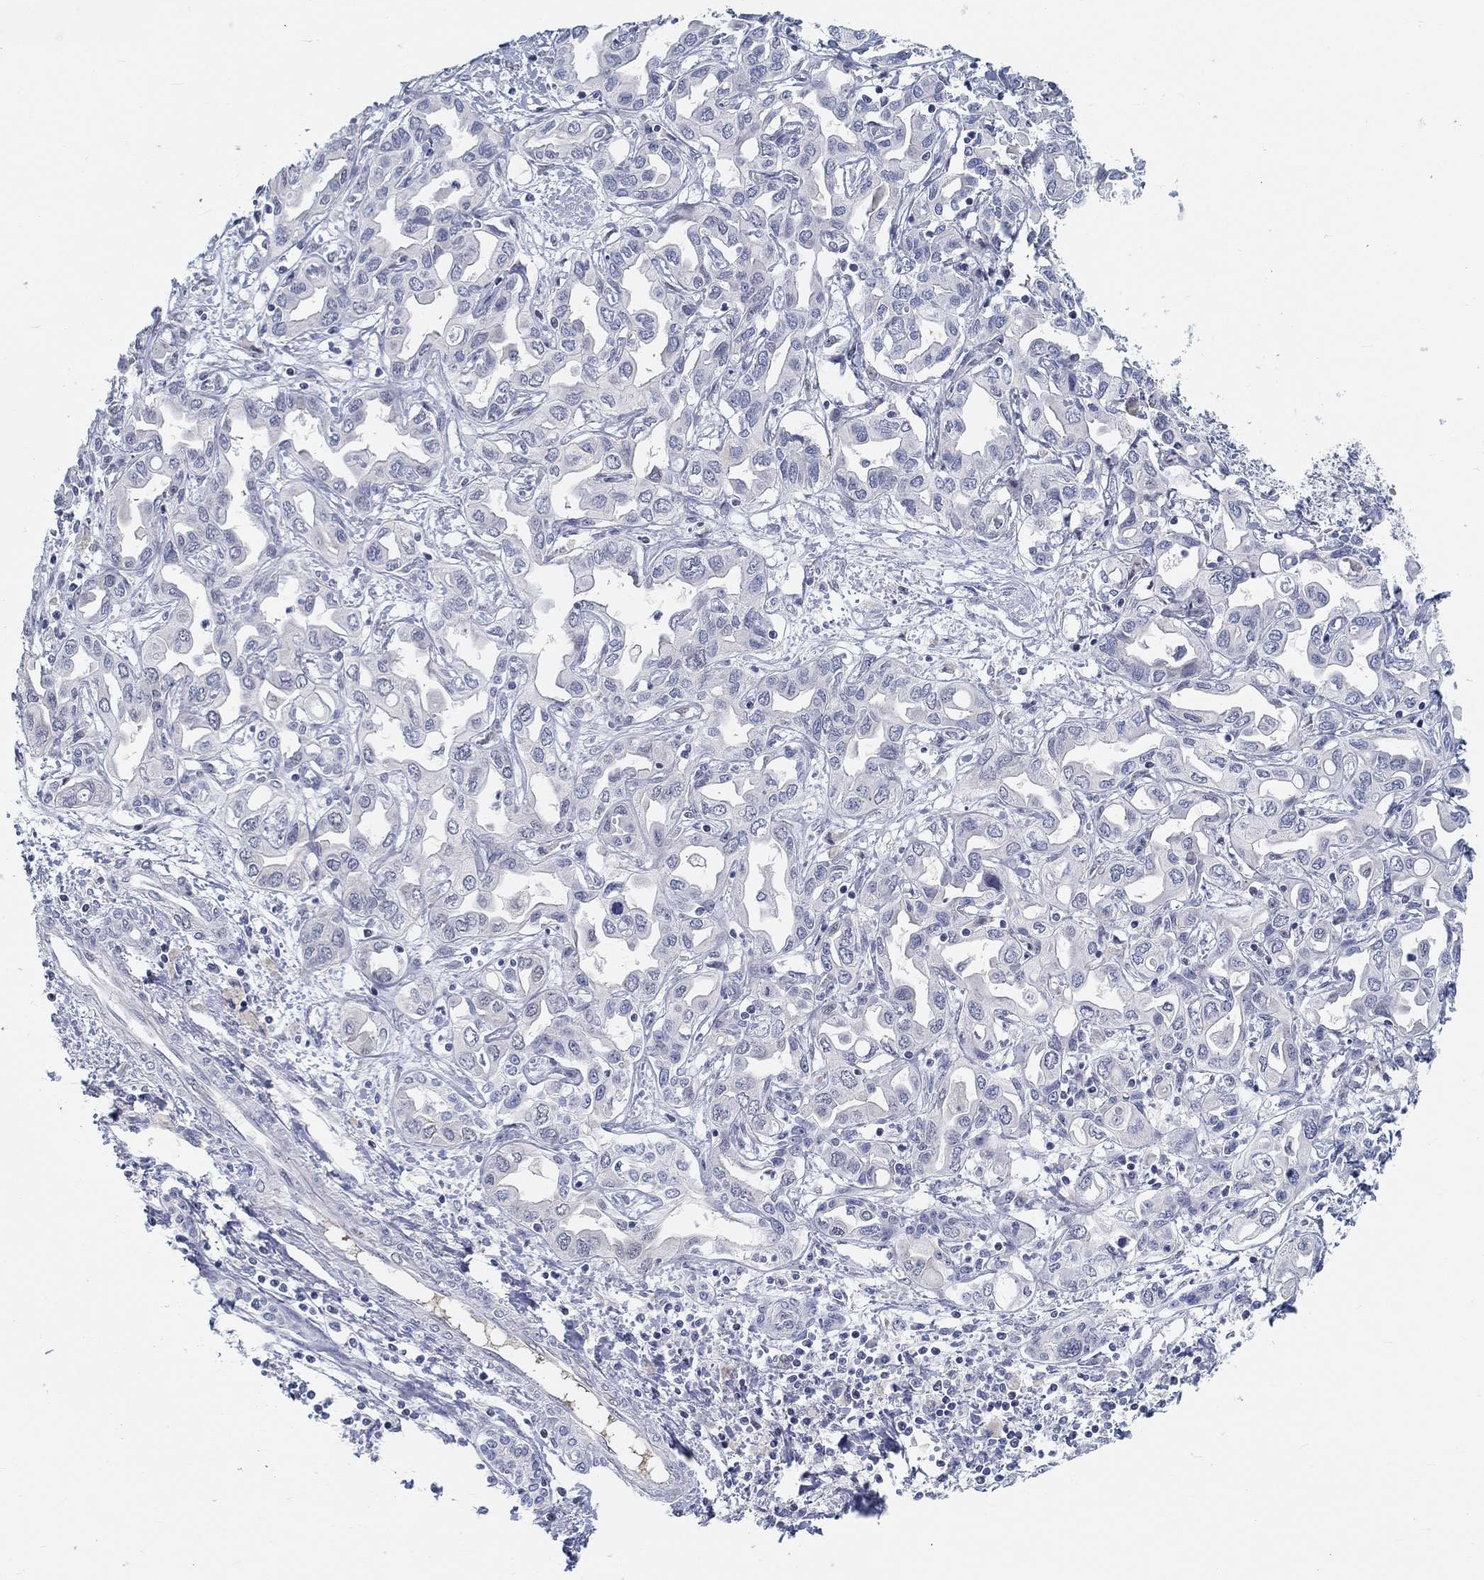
{"staining": {"intensity": "negative", "quantity": "none", "location": "none"}, "tissue": "liver cancer", "cell_type": "Tumor cells", "image_type": "cancer", "snomed": [{"axis": "morphology", "description": "Cholangiocarcinoma"}, {"axis": "topography", "description": "Liver"}], "caption": "Tumor cells are negative for protein expression in human cholangiocarcinoma (liver).", "gene": "SNTG2", "patient": {"sex": "female", "age": 64}}